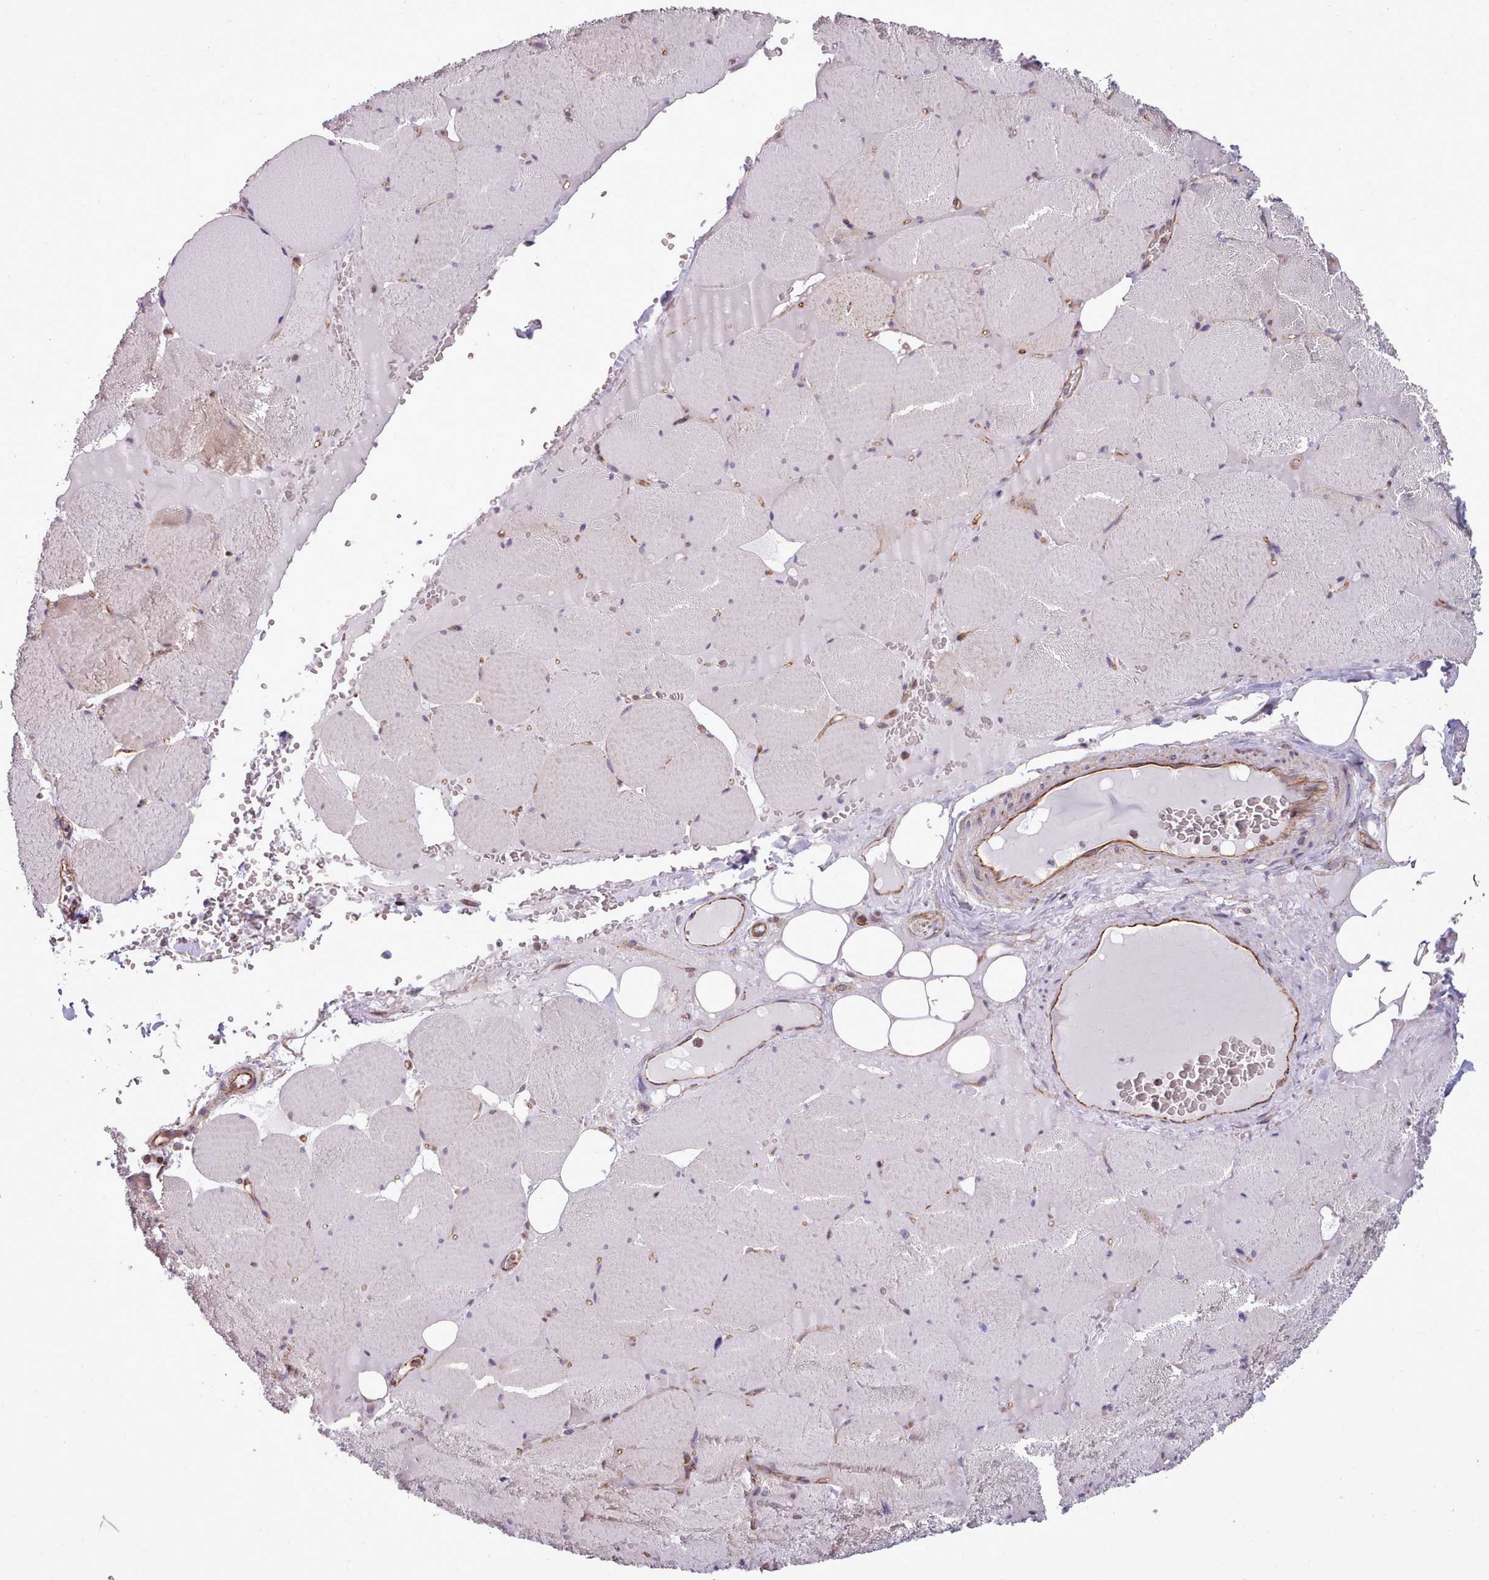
{"staining": {"intensity": "weak", "quantity": "<25%", "location": "cytoplasmic/membranous"}, "tissue": "skeletal muscle", "cell_type": "Myocytes", "image_type": "normal", "snomed": [{"axis": "morphology", "description": "Normal tissue, NOS"}, {"axis": "topography", "description": "Skeletal muscle"}, {"axis": "topography", "description": "Head-Neck"}], "caption": "Immunohistochemical staining of unremarkable human skeletal muscle shows no significant staining in myocytes. (Brightfield microscopy of DAB (3,3'-diaminobenzidine) IHC at high magnification).", "gene": "MRPL46", "patient": {"sex": "male", "age": 66}}